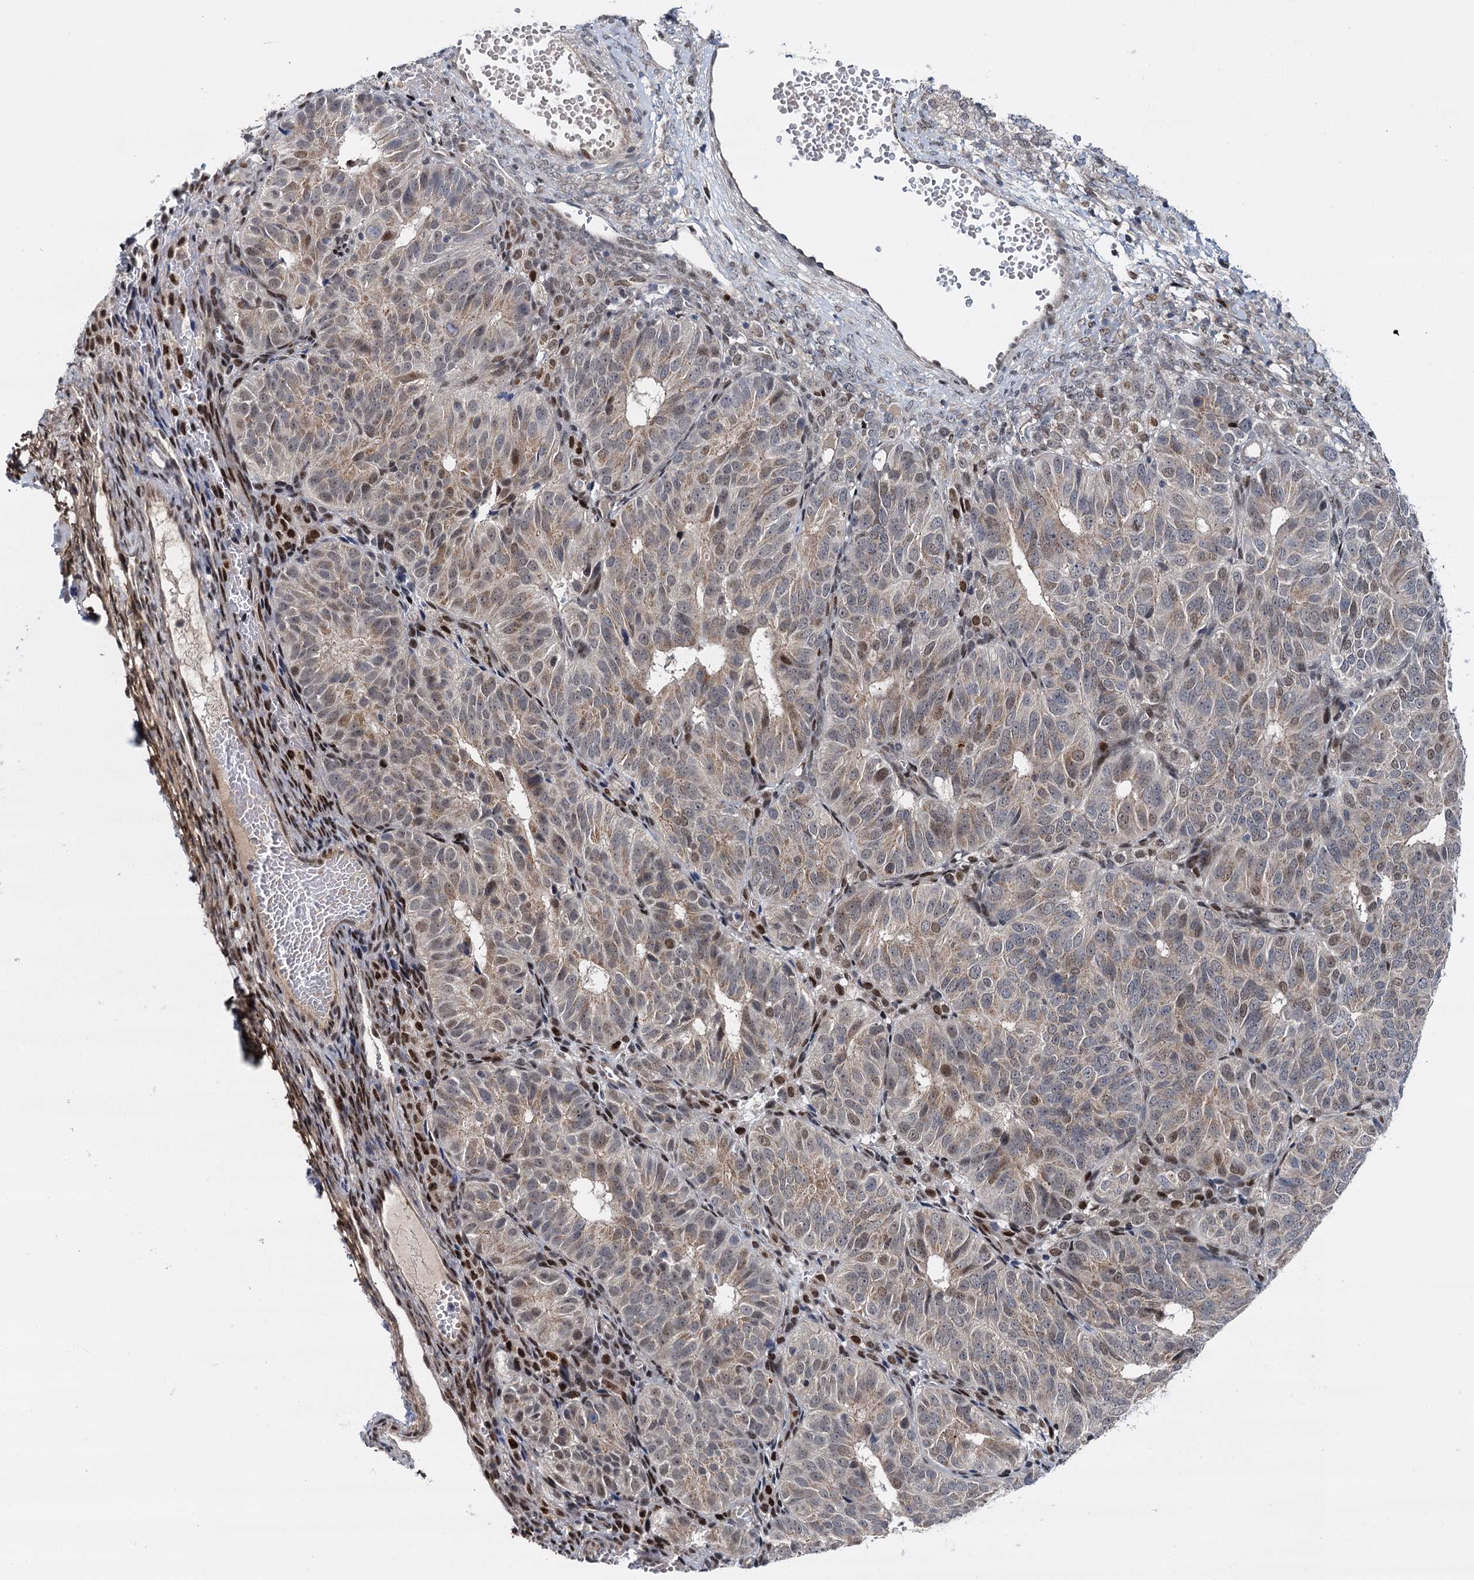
{"staining": {"intensity": "weak", "quantity": "25%-75%", "location": "cytoplasmic/membranous,nuclear"}, "tissue": "ovarian cancer", "cell_type": "Tumor cells", "image_type": "cancer", "snomed": [{"axis": "morphology", "description": "Carcinoma, endometroid"}, {"axis": "topography", "description": "Ovary"}], "caption": "This is an image of immunohistochemistry staining of ovarian endometroid carcinoma, which shows weak positivity in the cytoplasmic/membranous and nuclear of tumor cells.", "gene": "RUFY2", "patient": {"sex": "female", "age": 51}}